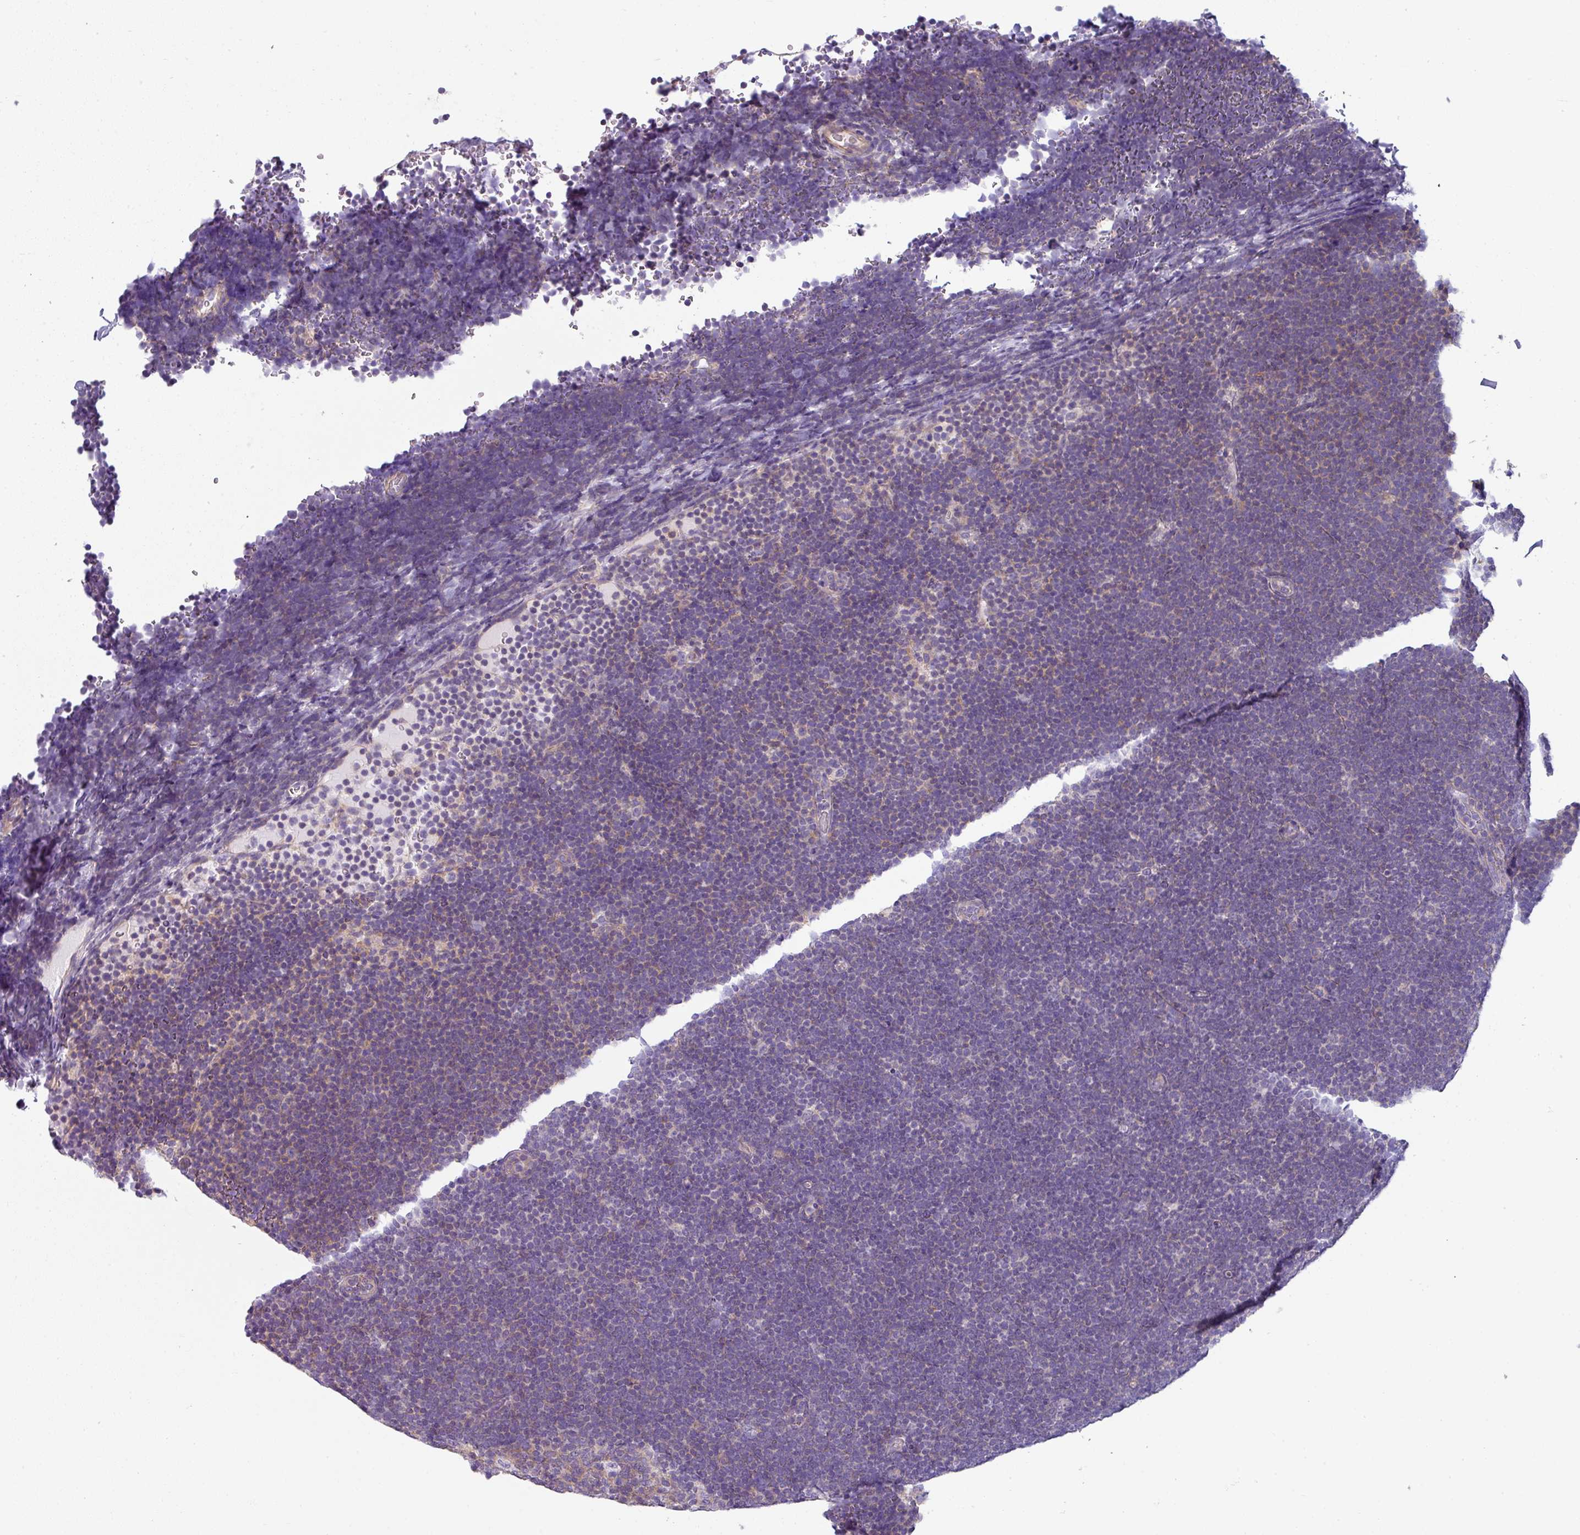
{"staining": {"intensity": "negative", "quantity": "none", "location": "none"}, "tissue": "lymphoma", "cell_type": "Tumor cells", "image_type": "cancer", "snomed": [{"axis": "morphology", "description": "Malignant lymphoma, non-Hodgkin's type, High grade"}, {"axis": "topography", "description": "Lymph node"}], "caption": "IHC image of neoplastic tissue: human high-grade malignant lymphoma, non-Hodgkin's type stained with DAB demonstrates no significant protein expression in tumor cells.", "gene": "PALS2", "patient": {"sex": "male", "age": 13}}